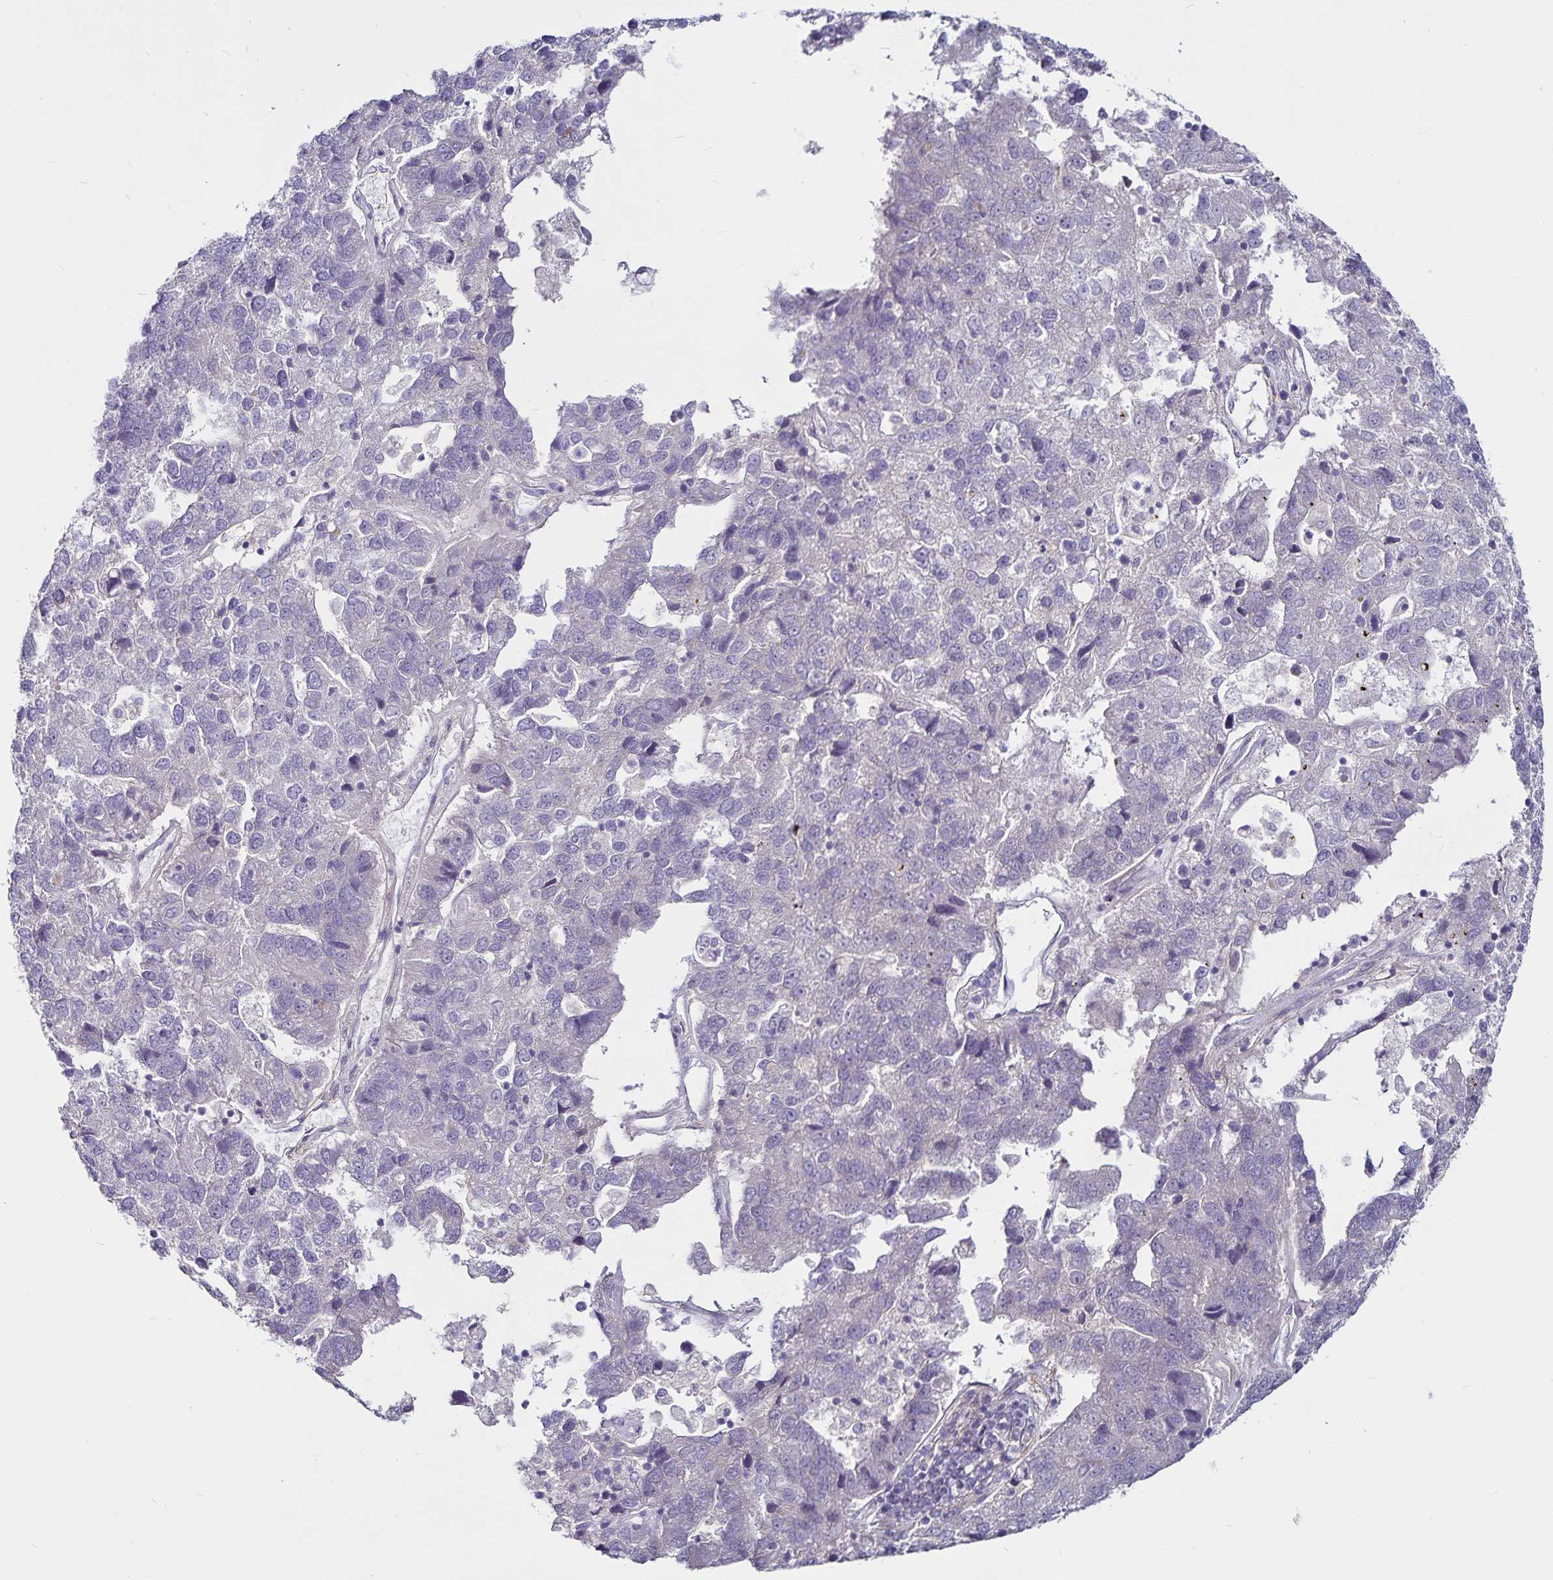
{"staining": {"intensity": "negative", "quantity": "none", "location": "none"}, "tissue": "pancreatic cancer", "cell_type": "Tumor cells", "image_type": "cancer", "snomed": [{"axis": "morphology", "description": "Adenocarcinoma, NOS"}, {"axis": "topography", "description": "Pancreas"}], "caption": "DAB (3,3'-diaminobenzidine) immunohistochemical staining of human adenocarcinoma (pancreatic) displays no significant positivity in tumor cells. (DAB immunohistochemistry (IHC) with hematoxylin counter stain).", "gene": "GNG12", "patient": {"sex": "female", "age": 61}}